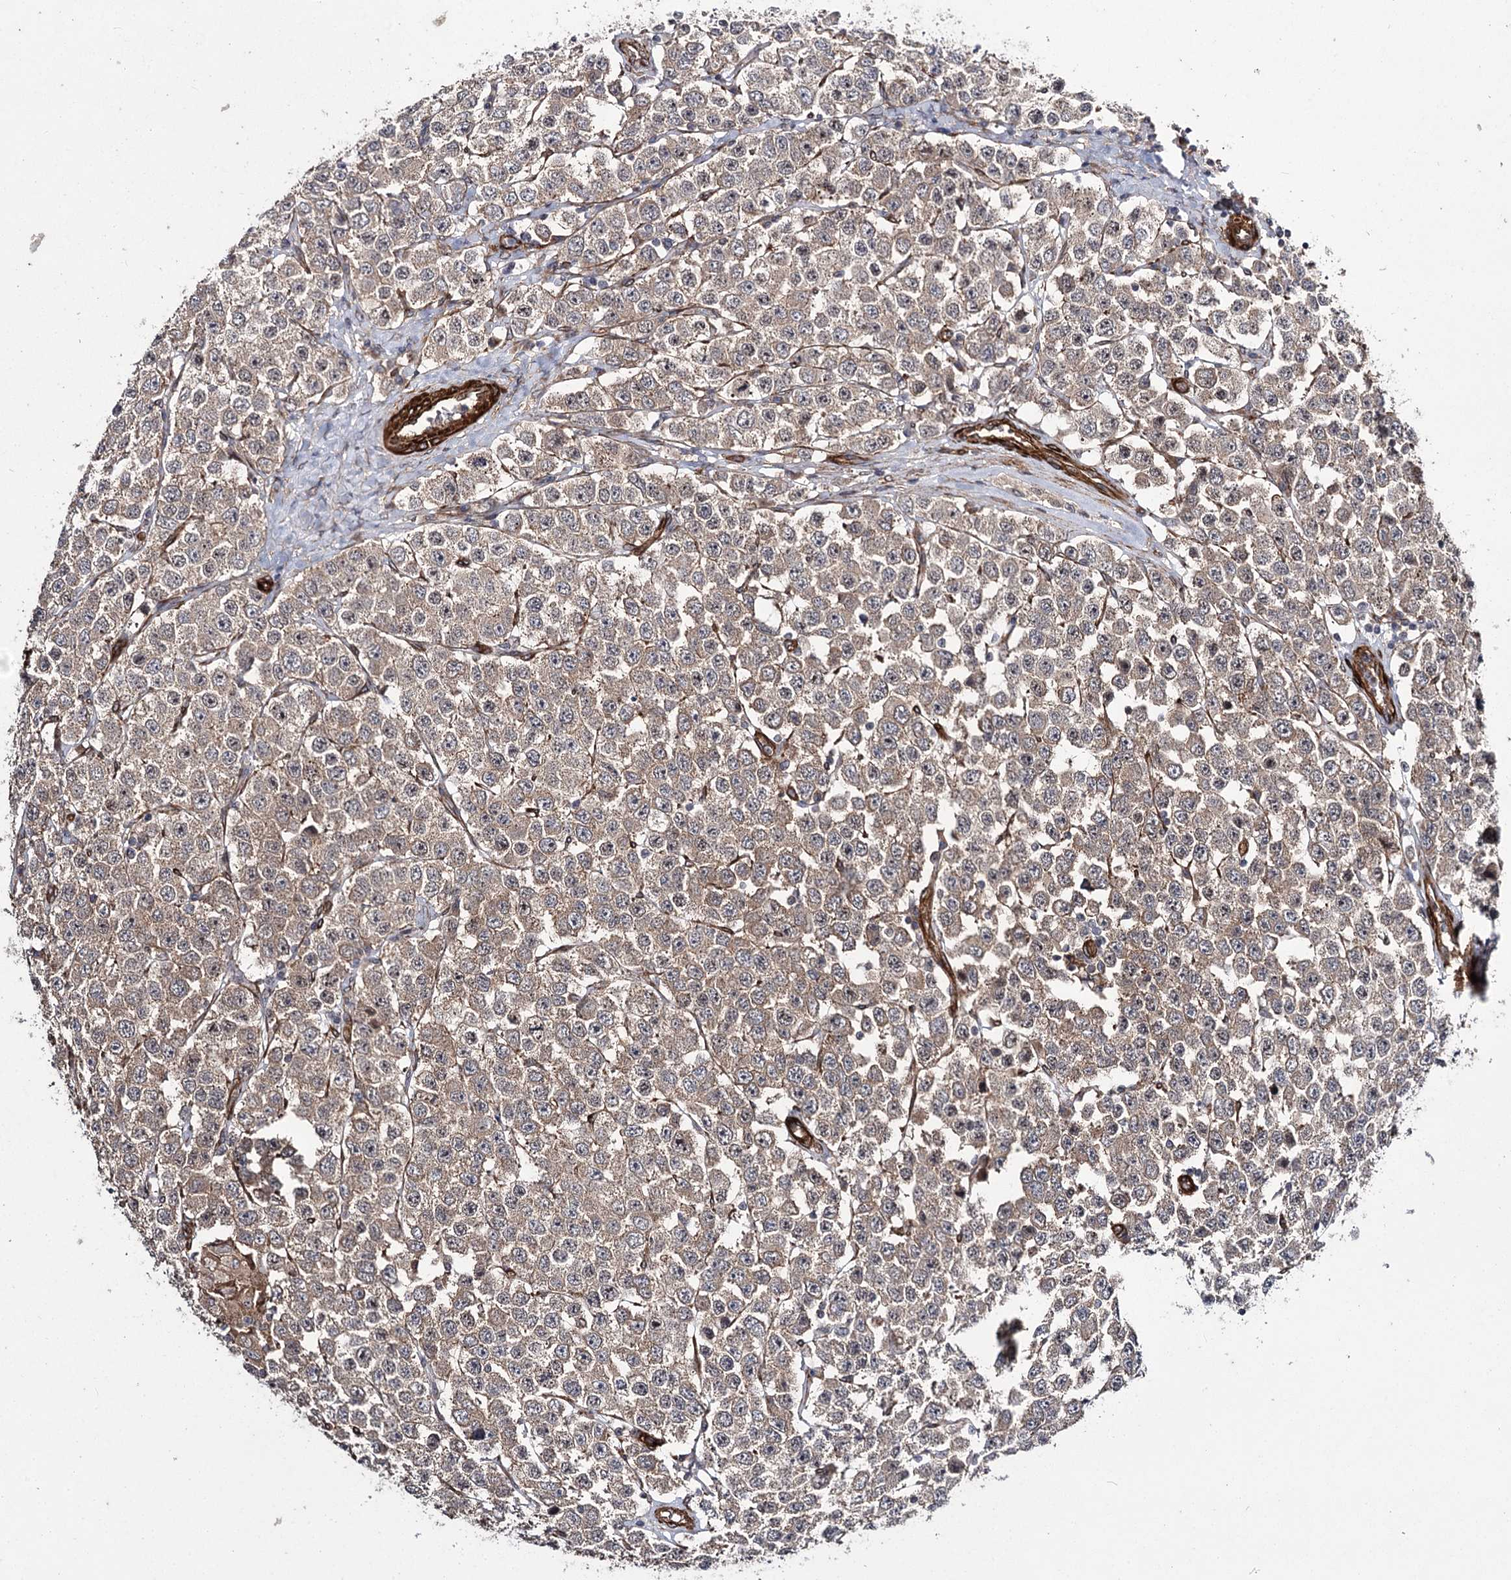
{"staining": {"intensity": "weak", "quantity": ">75%", "location": "cytoplasmic/membranous"}, "tissue": "testis cancer", "cell_type": "Tumor cells", "image_type": "cancer", "snomed": [{"axis": "morphology", "description": "Seminoma, NOS"}, {"axis": "topography", "description": "Testis"}], "caption": "The photomicrograph shows a brown stain indicating the presence of a protein in the cytoplasmic/membranous of tumor cells in testis cancer (seminoma).", "gene": "MYO1C", "patient": {"sex": "male", "age": 28}}